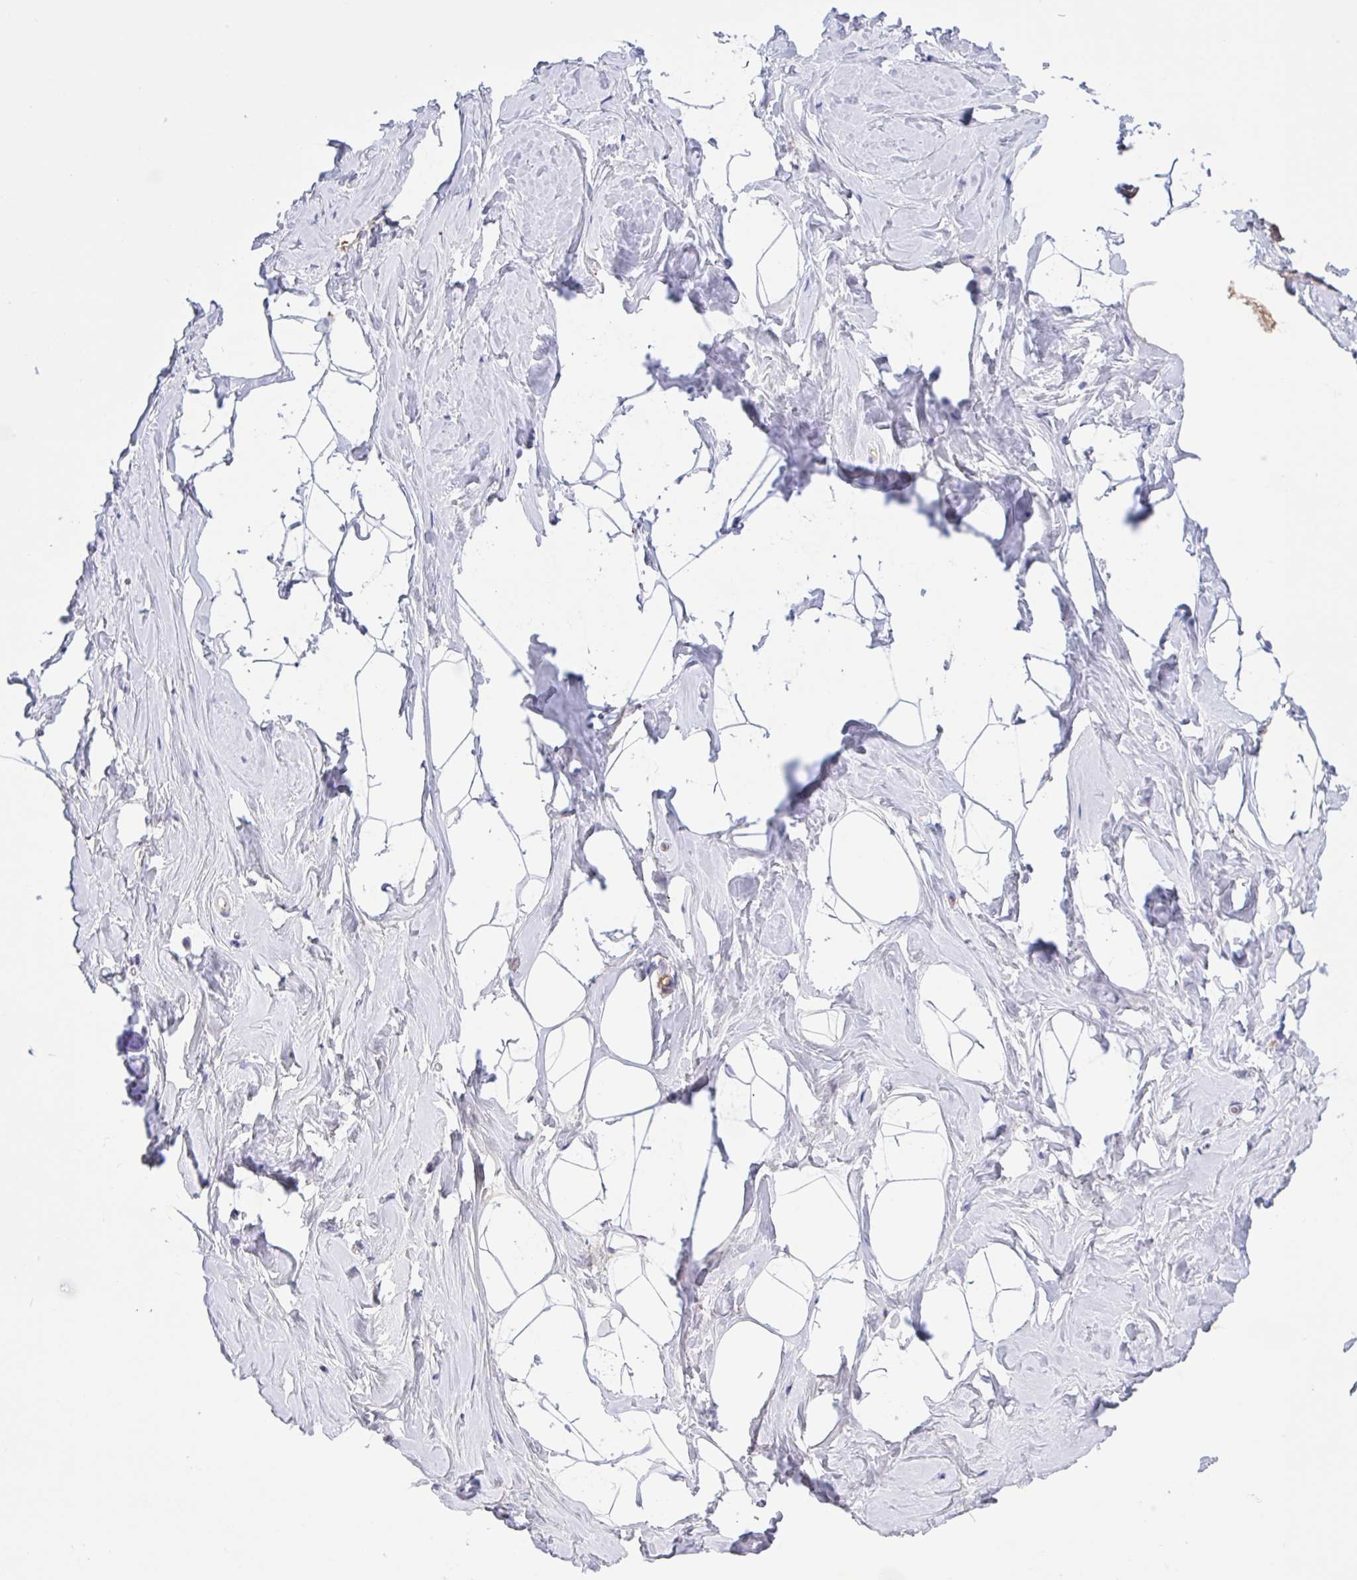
{"staining": {"intensity": "negative", "quantity": "none", "location": "none"}, "tissue": "breast", "cell_type": "Adipocytes", "image_type": "normal", "snomed": [{"axis": "morphology", "description": "Normal tissue, NOS"}, {"axis": "topography", "description": "Breast"}], "caption": "This is an IHC histopathology image of unremarkable human breast. There is no staining in adipocytes.", "gene": "LARGE2", "patient": {"sex": "female", "age": 32}}